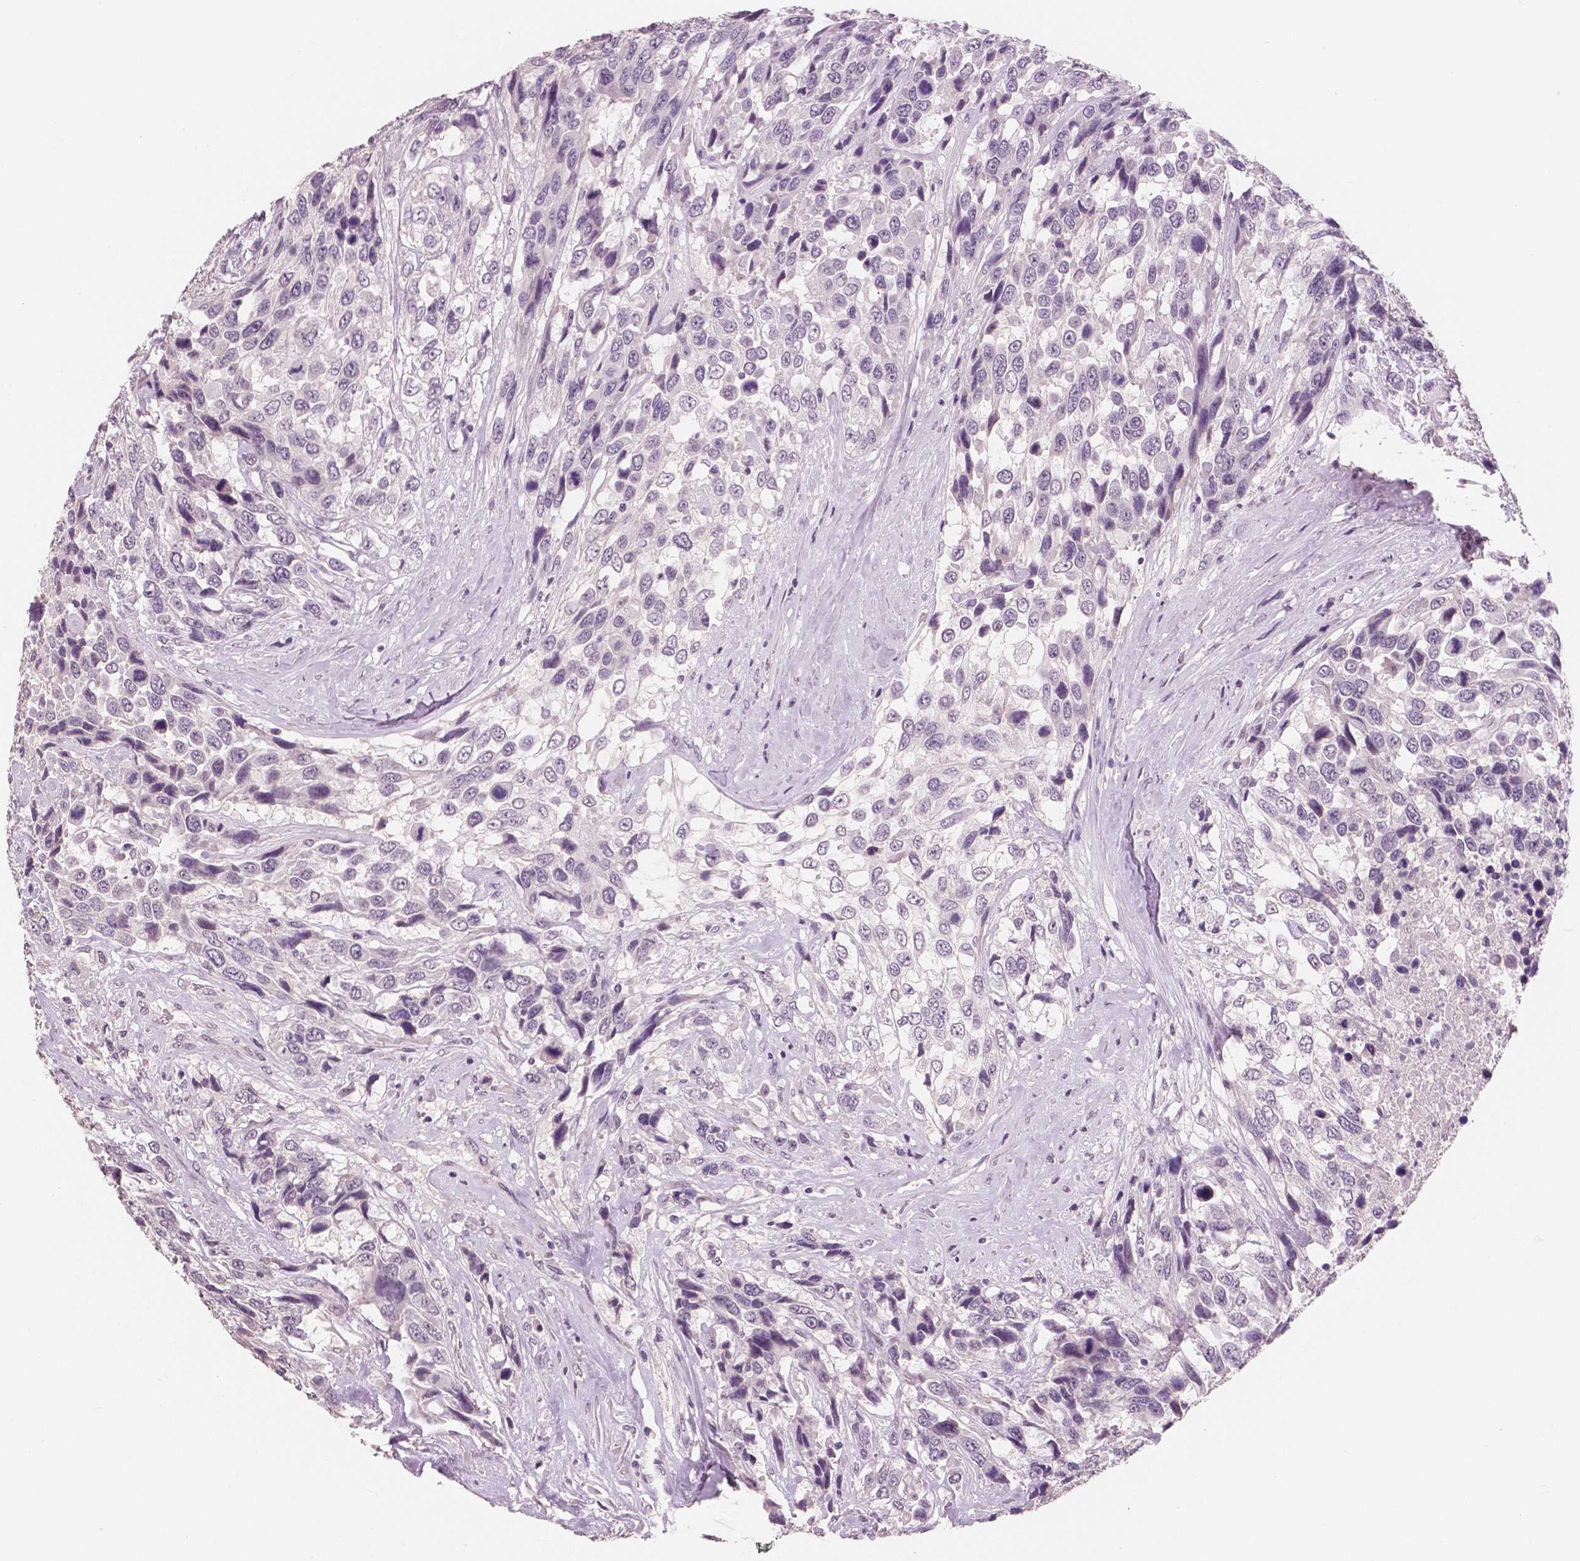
{"staining": {"intensity": "negative", "quantity": "none", "location": "none"}, "tissue": "urothelial cancer", "cell_type": "Tumor cells", "image_type": "cancer", "snomed": [{"axis": "morphology", "description": "Urothelial carcinoma, High grade"}, {"axis": "topography", "description": "Urinary bladder"}], "caption": "Tumor cells are negative for brown protein staining in urothelial cancer.", "gene": "NECAB1", "patient": {"sex": "female", "age": 70}}